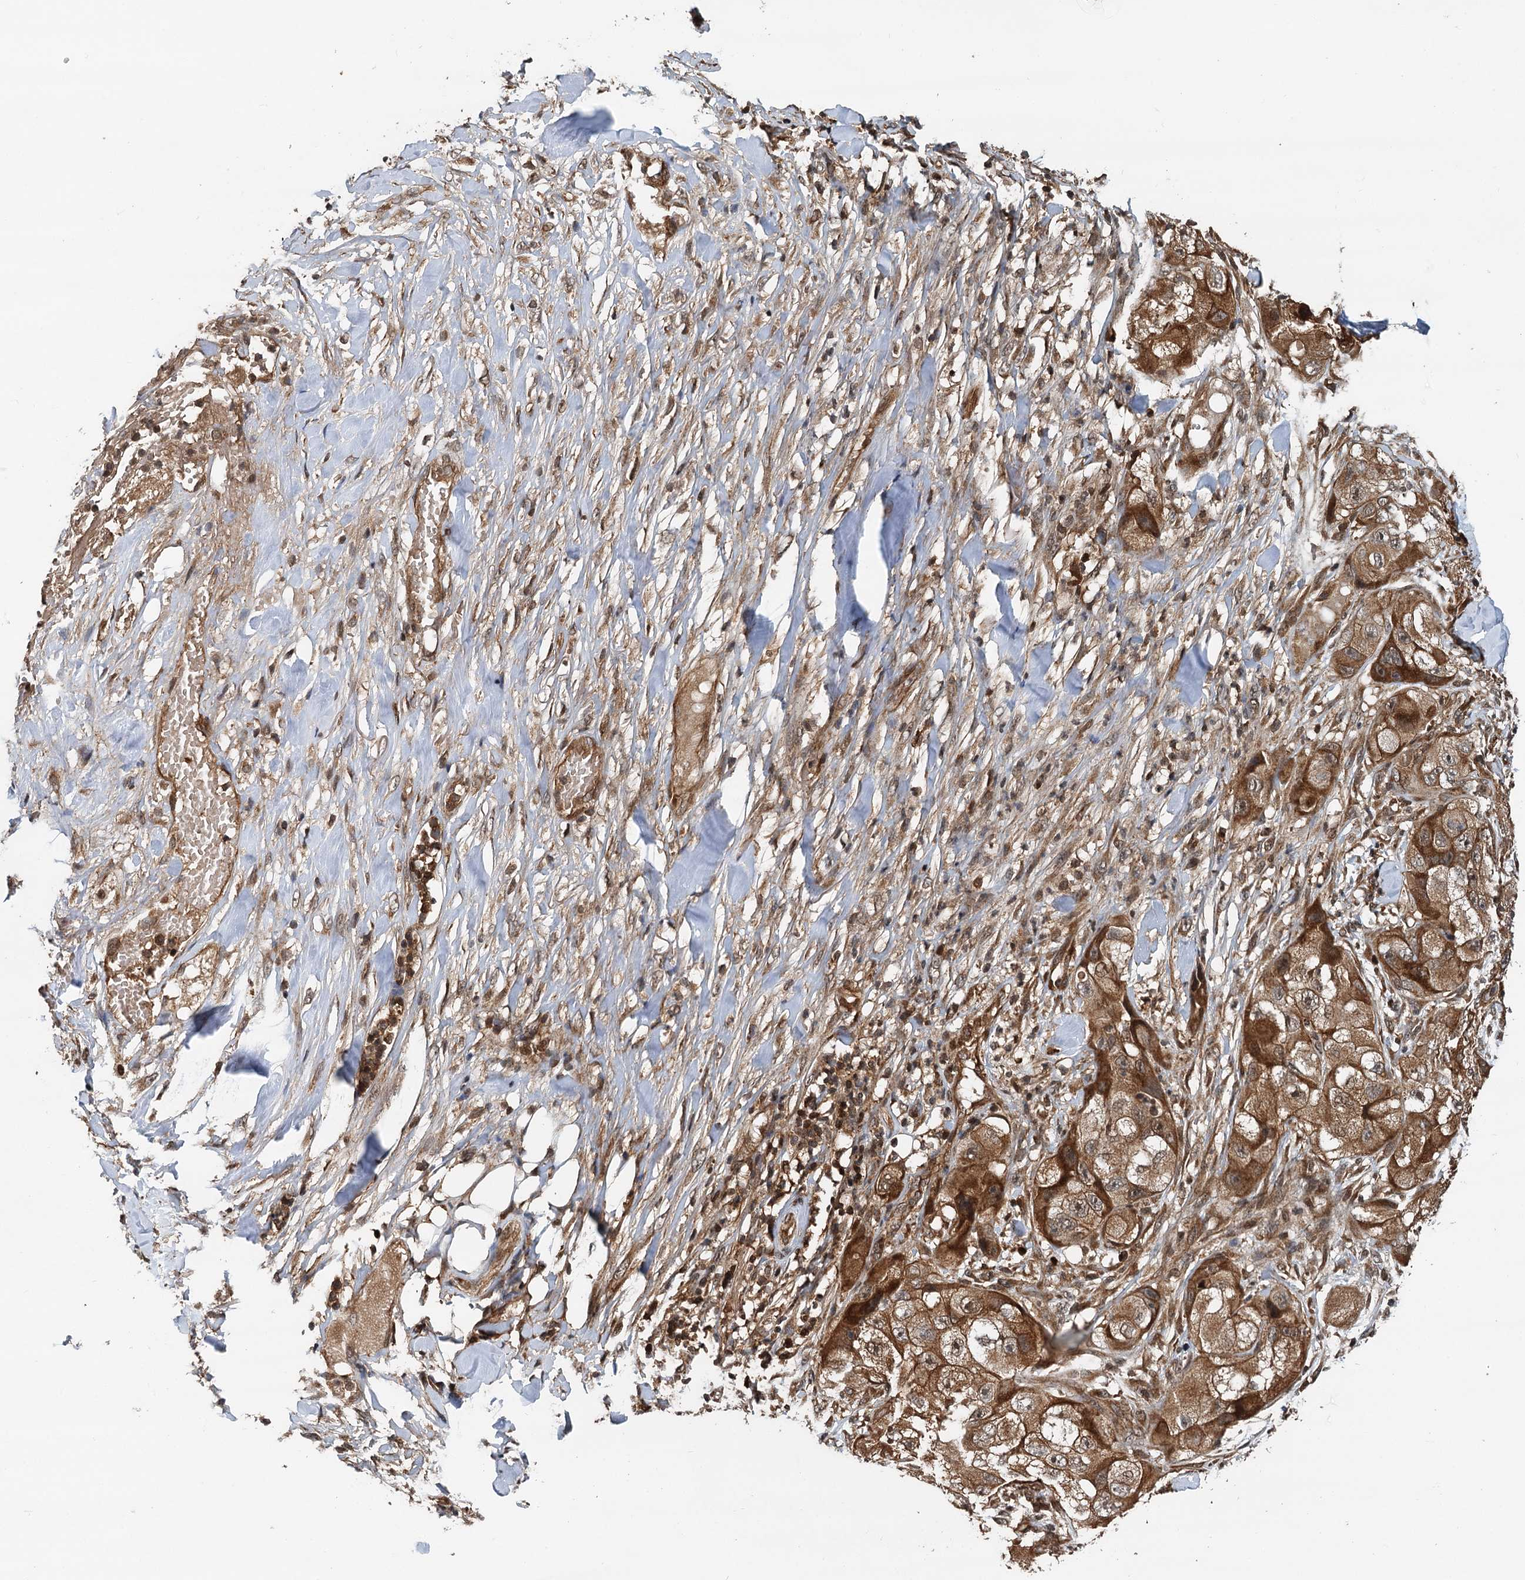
{"staining": {"intensity": "strong", "quantity": ">75%", "location": "cytoplasmic/membranous"}, "tissue": "skin cancer", "cell_type": "Tumor cells", "image_type": "cancer", "snomed": [{"axis": "morphology", "description": "Squamous cell carcinoma, NOS"}, {"axis": "topography", "description": "Skin"}, {"axis": "topography", "description": "Subcutis"}], "caption": "DAB immunohistochemical staining of skin squamous cell carcinoma reveals strong cytoplasmic/membranous protein expression in approximately >75% of tumor cells. The protein of interest is stained brown, and the nuclei are stained in blue (DAB (3,3'-diaminobenzidine) IHC with brightfield microscopy, high magnification).", "gene": "STUB1", "patient": {"sex": "male", "age": 73}}